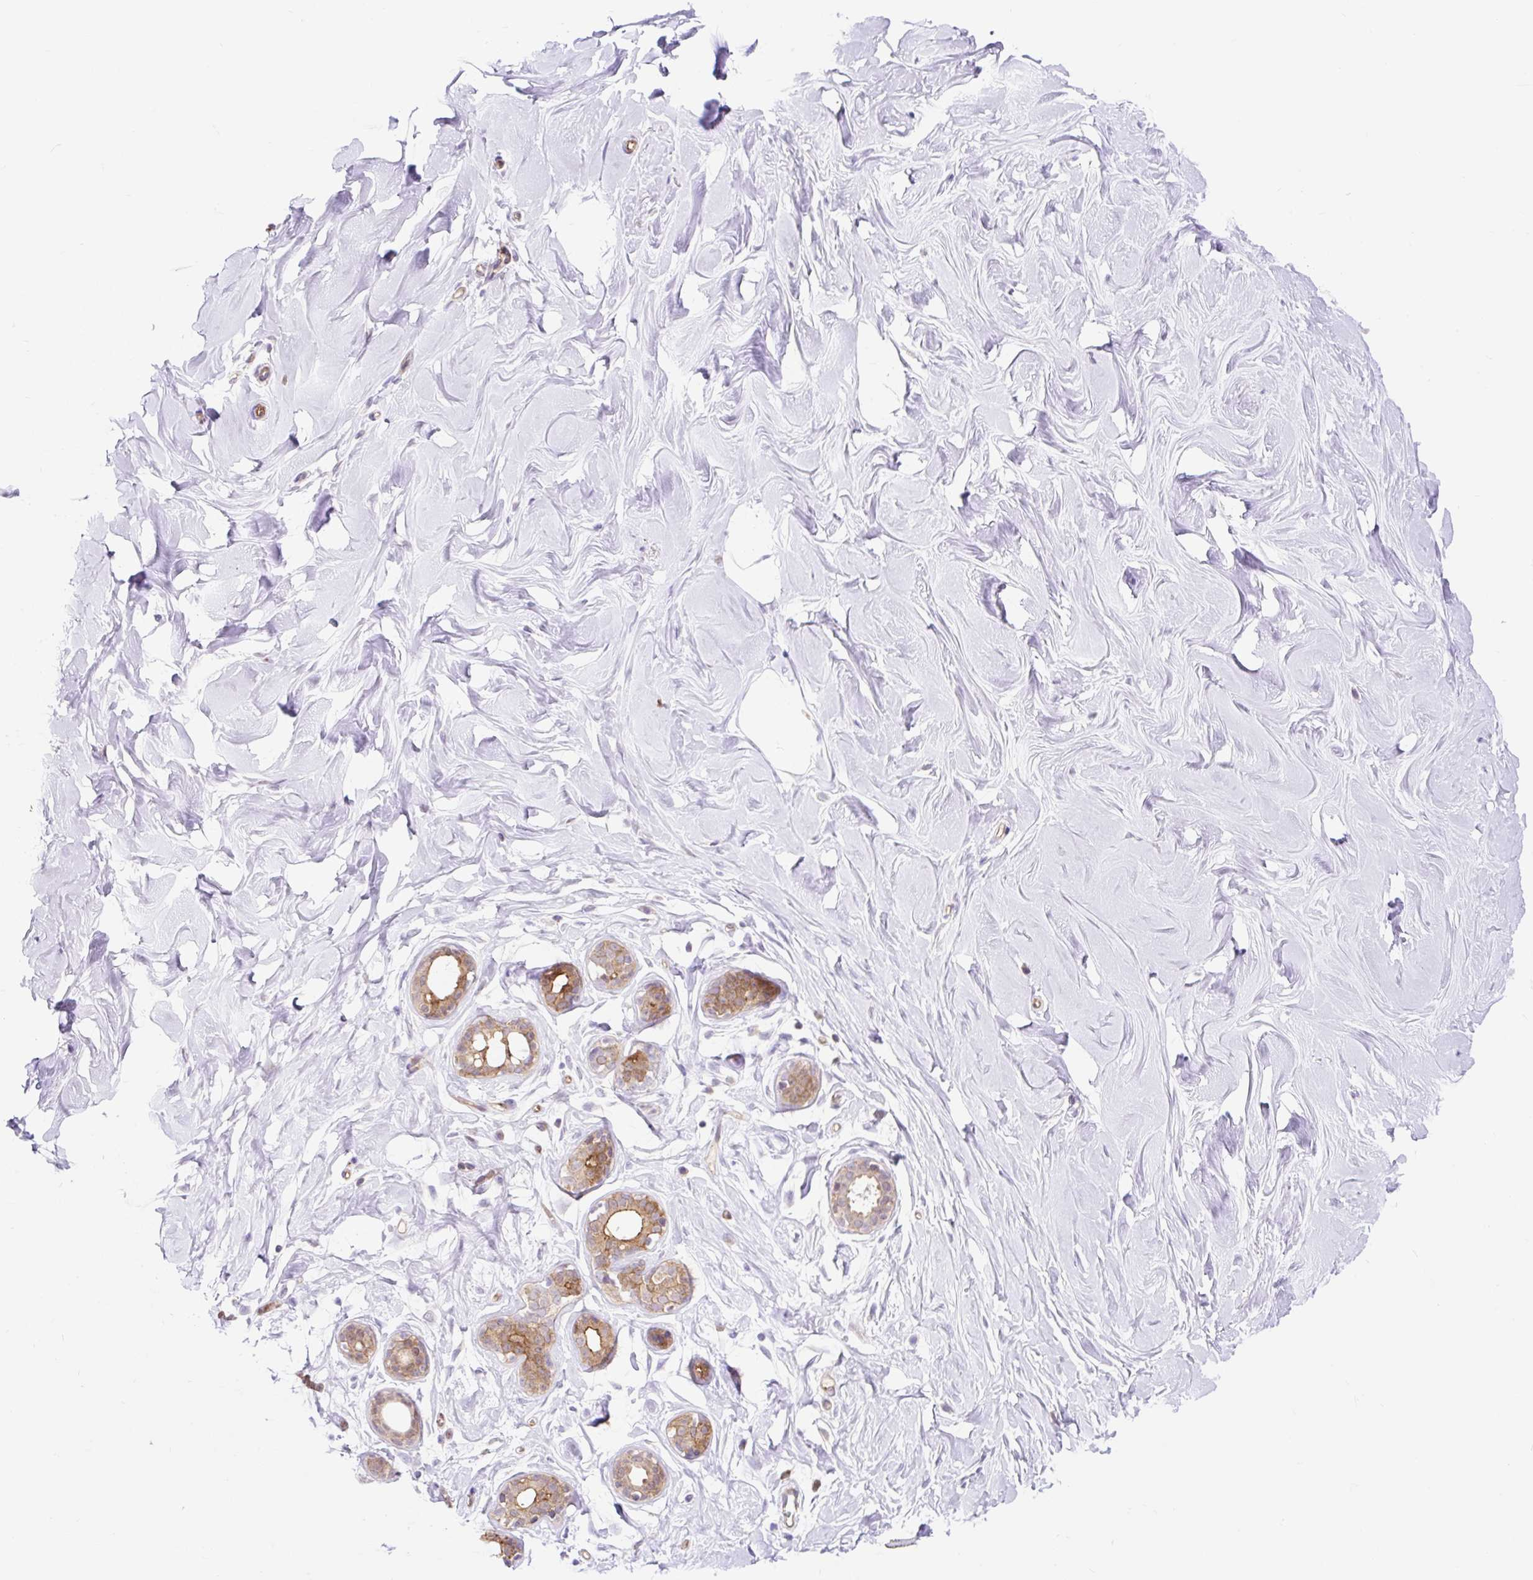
{"staining": {"intensity": "negative", "quantity": "none", "location": "none"}, "tissue": "breast", "cell_type": "Adipocytes", "image_type": "normal", "snomed": [{"axis": "morphology", "description": "Normal tissue, NOS"}, {"axis": "topography", "description": "Breast"}], "caption": "An immunohistochemistry (IHC) image of normal breast is shown. There is no staining in adipocytes of breast. Brightfield microscopy of IHC stained with DAB (brown) and hematoxylin (blue), captured at high magnification.", "gene": "HIP1R", "patient": {"sex": "female", "age": 27}}